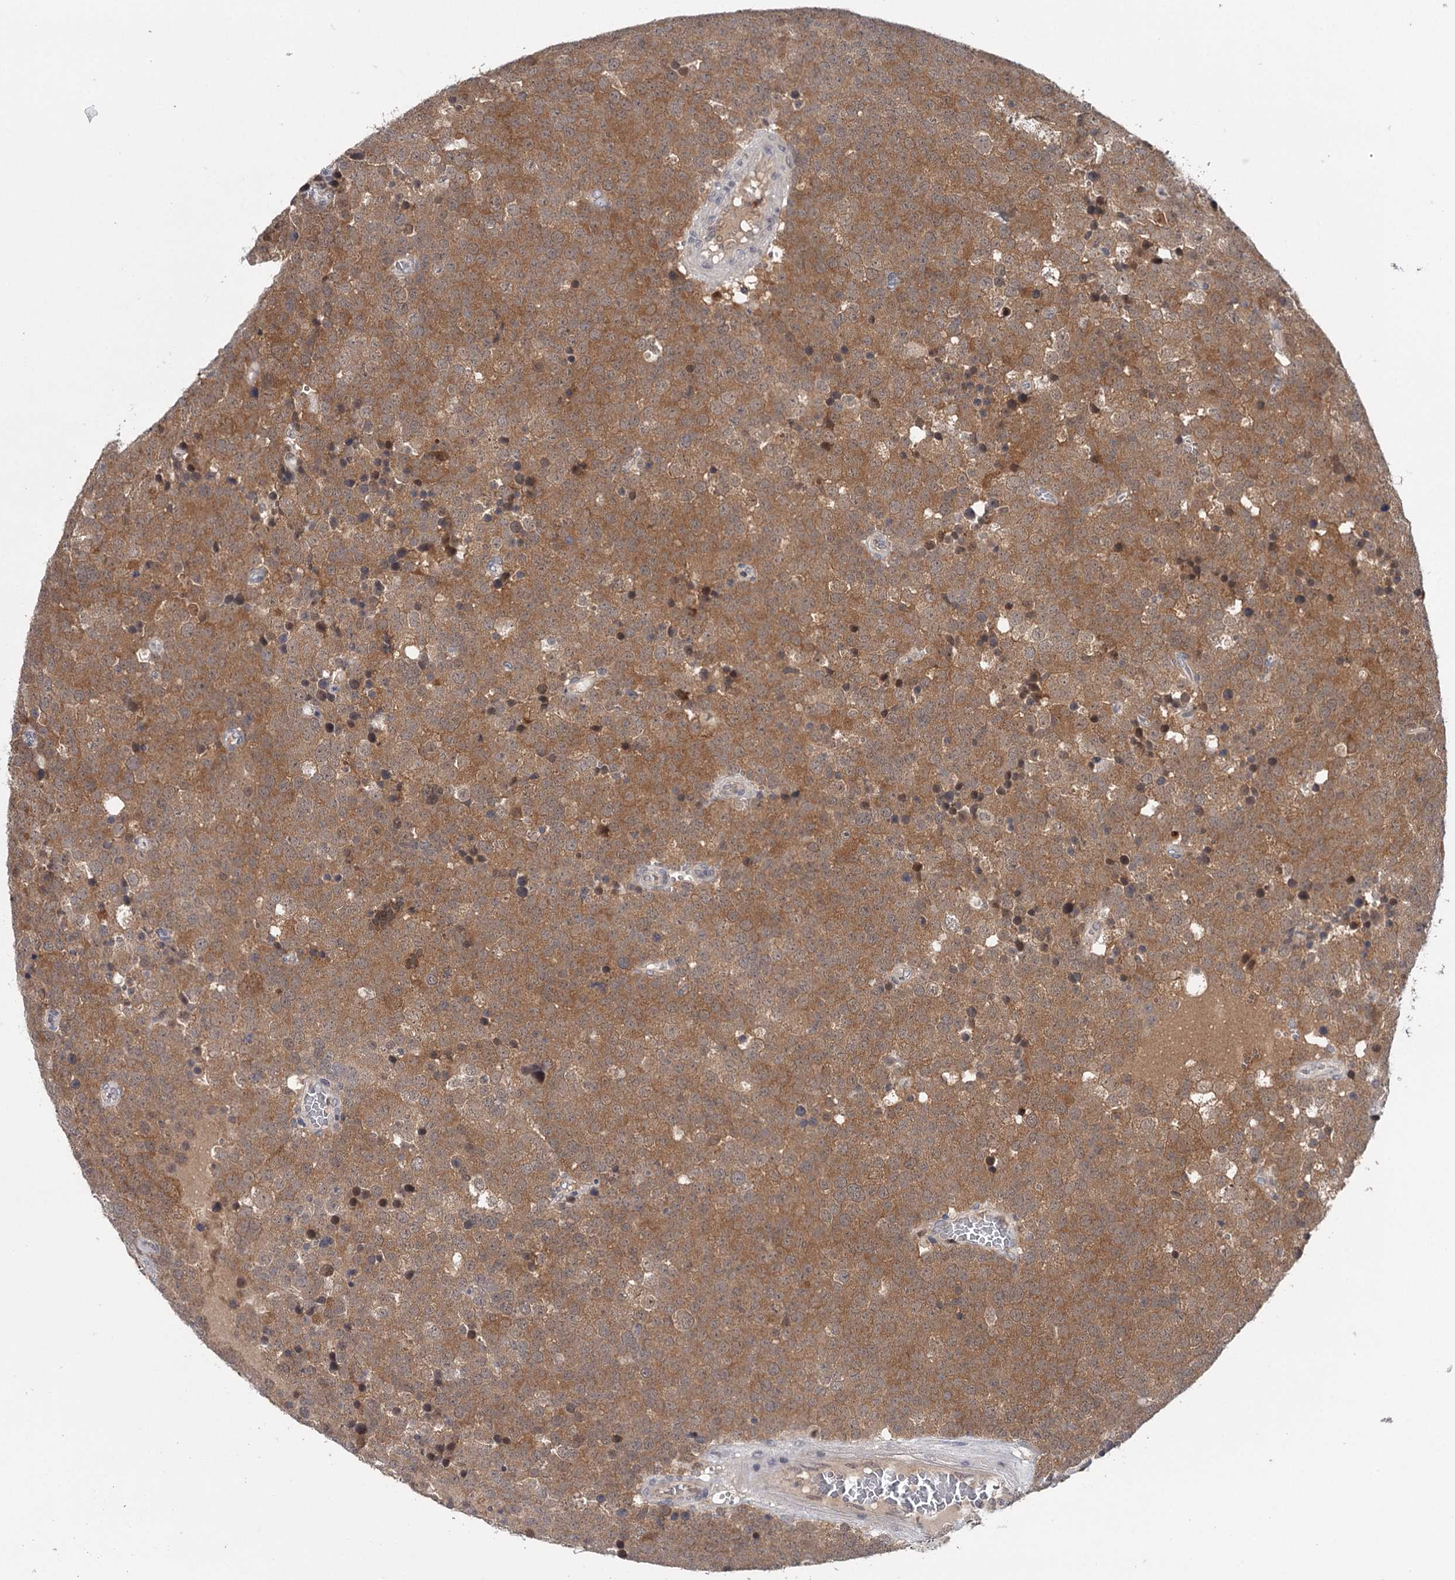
{"staining": {"intensity": "moderate", "quantity": ">75%", "location": "cytoplasmic/membranous"}, "tissue": "testis cancer", "cell_type": "Tumor cells", "image_type": "cancer", "snomed": [{"axis": "morphology", "description": "Seminoma, NOS"}, {"axis": "topography", "description": "Testis"}], "caption": "The immunohistochemical stain shows moderate cytoplasmic/membranous staining in tumor cells of testis cancer tissue. The staining was performed using DAB, with brown indicating positive protein expression. Nuclei are stained blue with hematoxylin.", "gene": "GTSF1", "patient": {"sex": "male", "age": 71}}